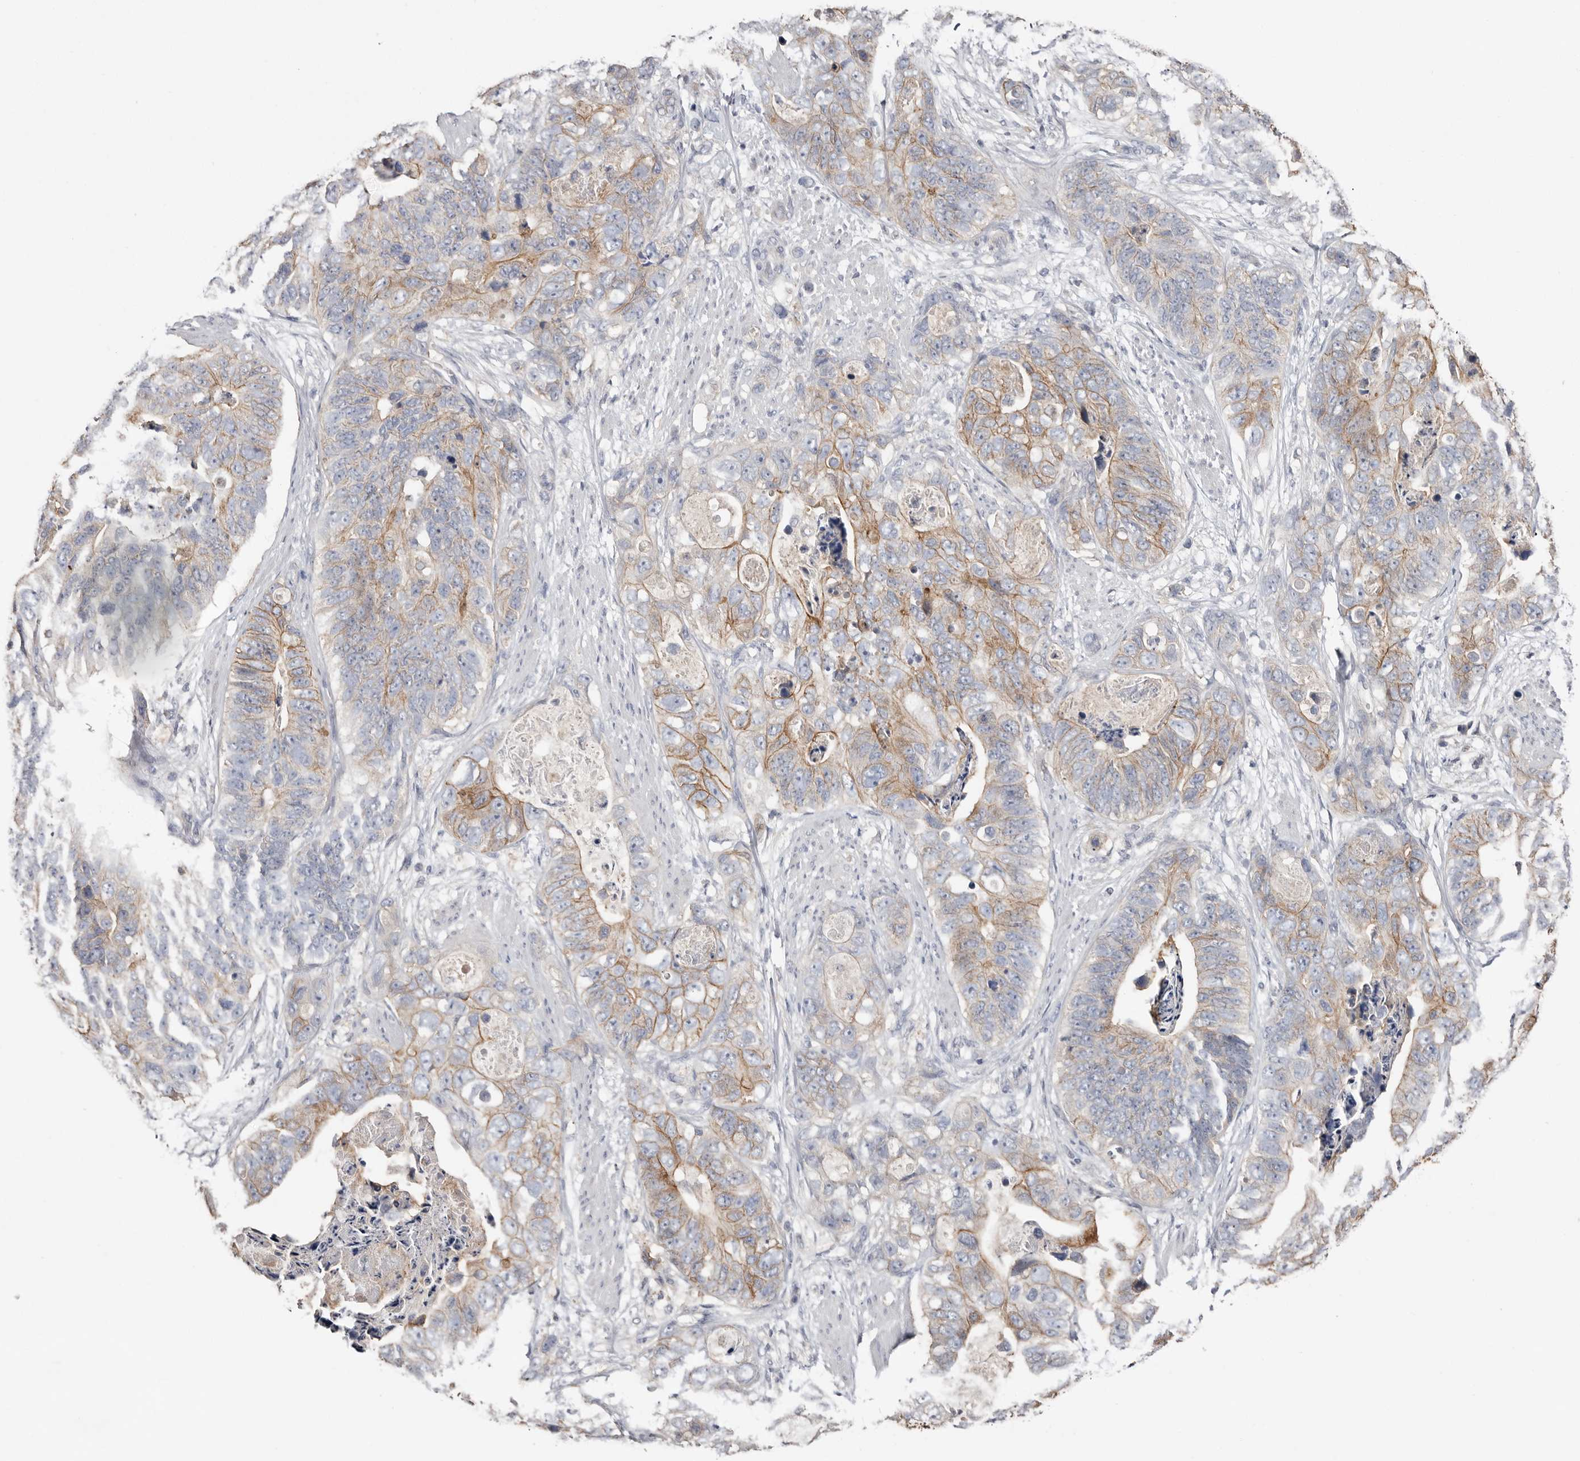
{"staining": {"intensity": "moderate", "quantity": "25%-75%", "location": "cytoplasmic/membranous"}, "tissue": "stomach cancer", "cell_type": "Tumor cells", "image_type": "cancer", "snomed": [{"axis": "morphology", "description": "Adenocarcinoma, NOS"}, {"axis": "topography", "description": "Stomach"}], "caption": "Protein analysis of stomach cancer tissue exhibits moderate cytoplasmic/membranous positivity in about 25%-75% of tumor cells.", "gene": "S100A14", "patient": {"sex": "female", "age": 89}}